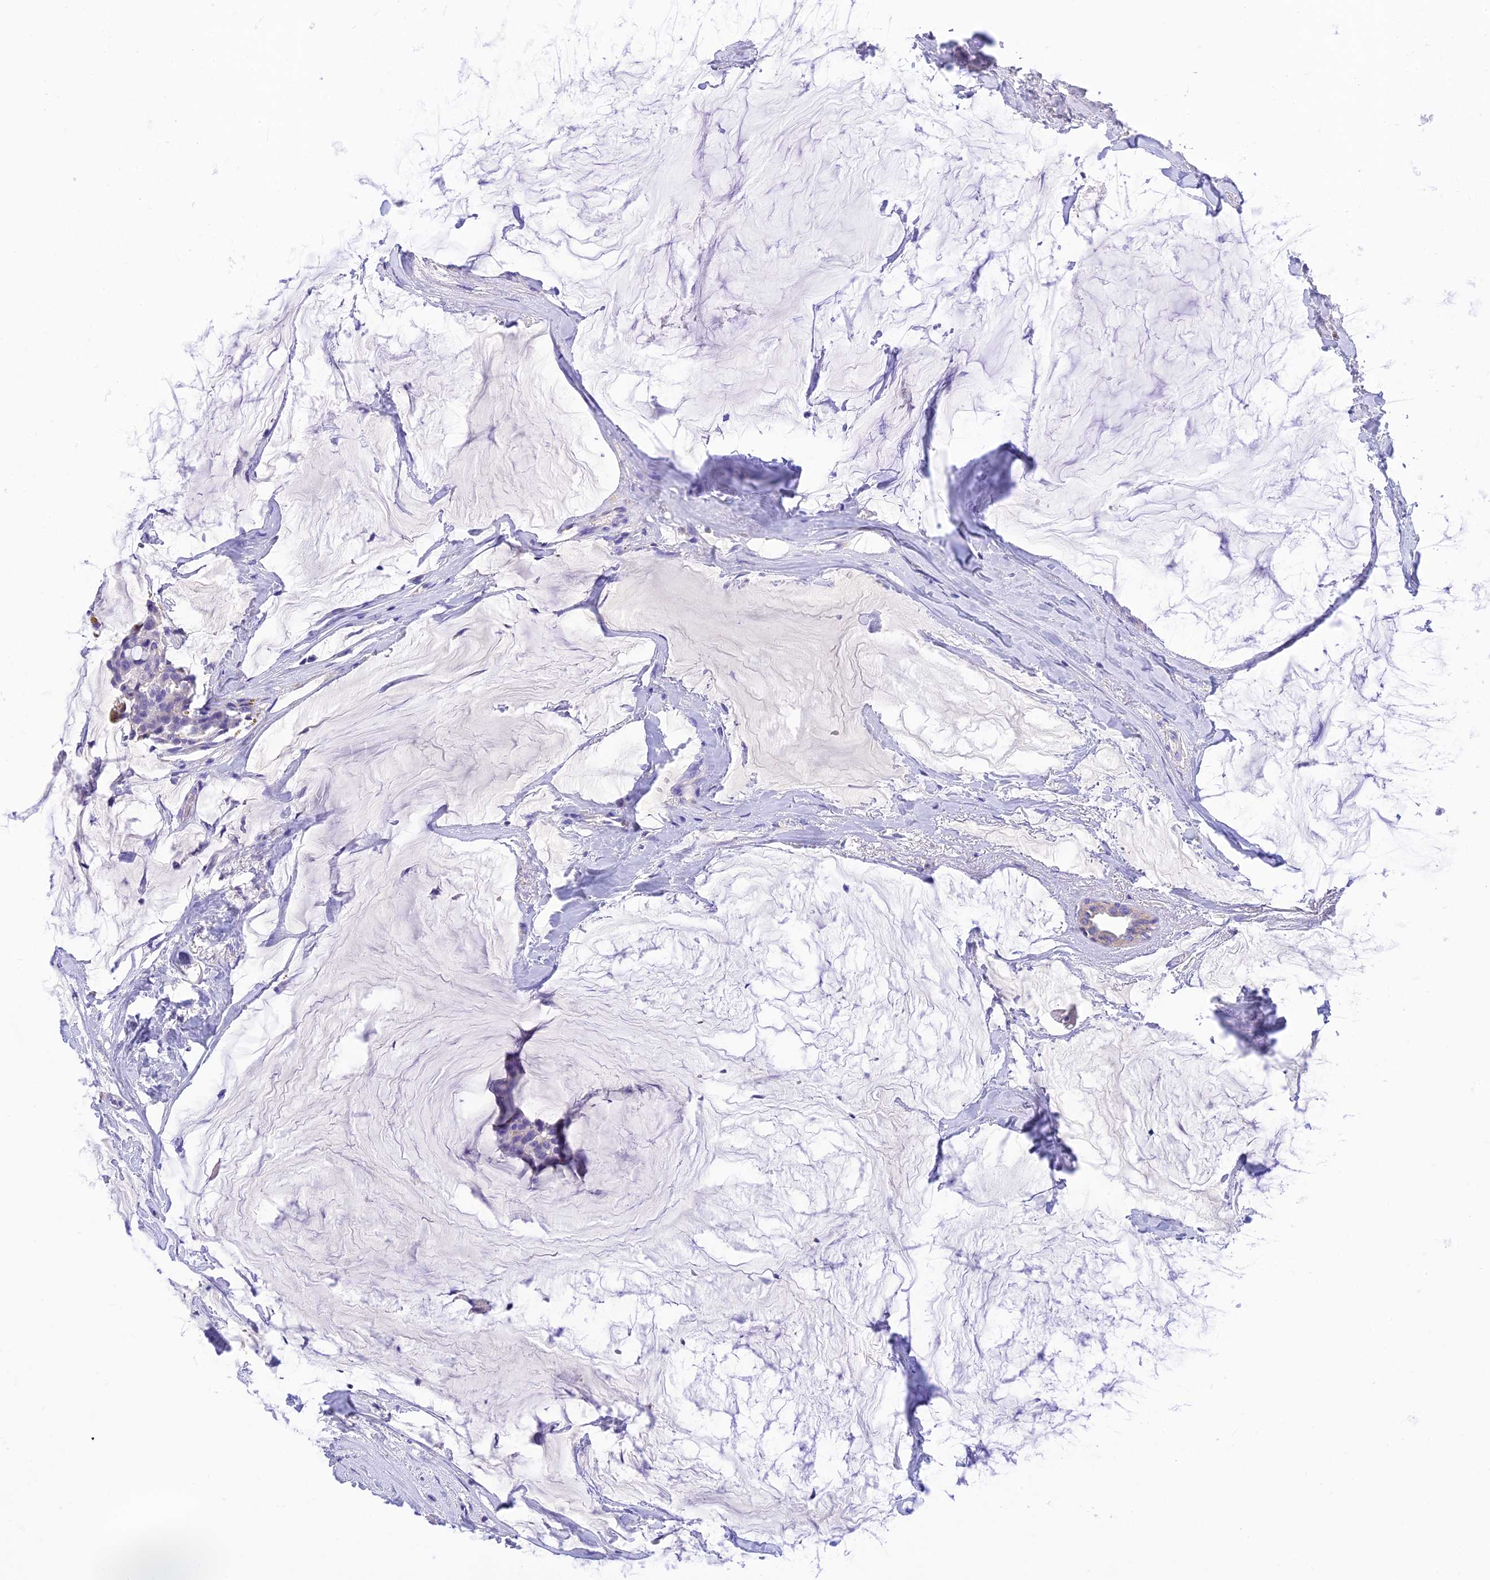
{"staining": {"intensity": "negative", "quantity": "none", "location": "none"}, "tissue": "breast cancer", "cell_type": "Tumor cells", "image_type": "cancer", "snomed": [{"axis": "morphology", "description": "Duct carcinoma"}, {"axis": "topography", "description": "Breast"}], "caption": "Immunohistochemical staining of human intraductal carcinoma (breast) exhibits no significant expression in tumor cells.", "gene": "MS4A5", "patient": {"sex": "female", "age": 93}}